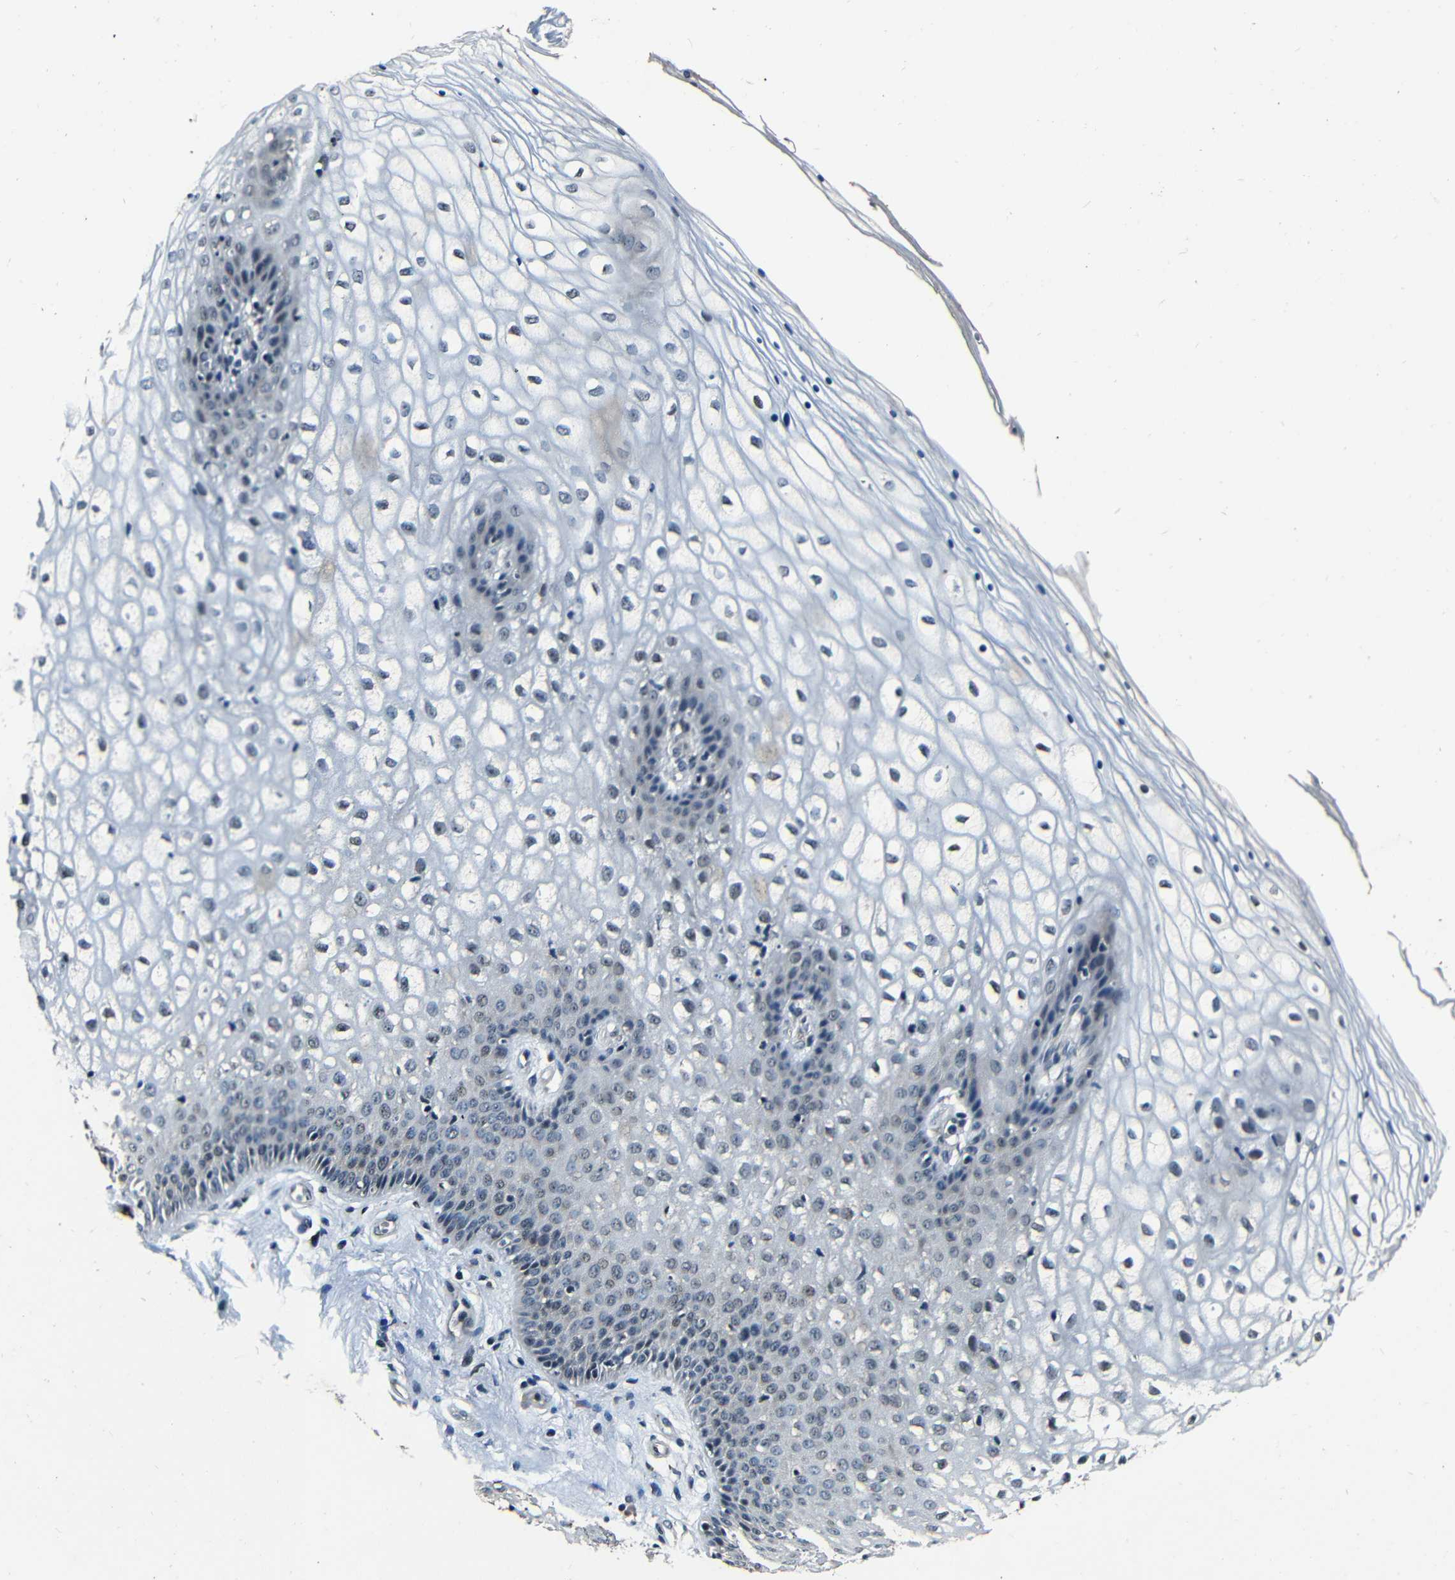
{"staining": {"intensity": "negative", "quantity": "none", "location": "none"}, "tissue": "vagina", "cell_type": "Squamous epithelial cells", "image_type": "normal", "snomed": [{"axis": "morphology", "description": "Normal tissue, NOS"}, {"axis": "topography", "description": "Vagina"}], "caption": "High power microscopy image of an immunohistochemistry (IHC) micrograph of normal vagina, revealing no significant expression in squamous epithelial cells.", "gene": "FOXD4L1", "patient": {"sex": "female", "age": 34}}